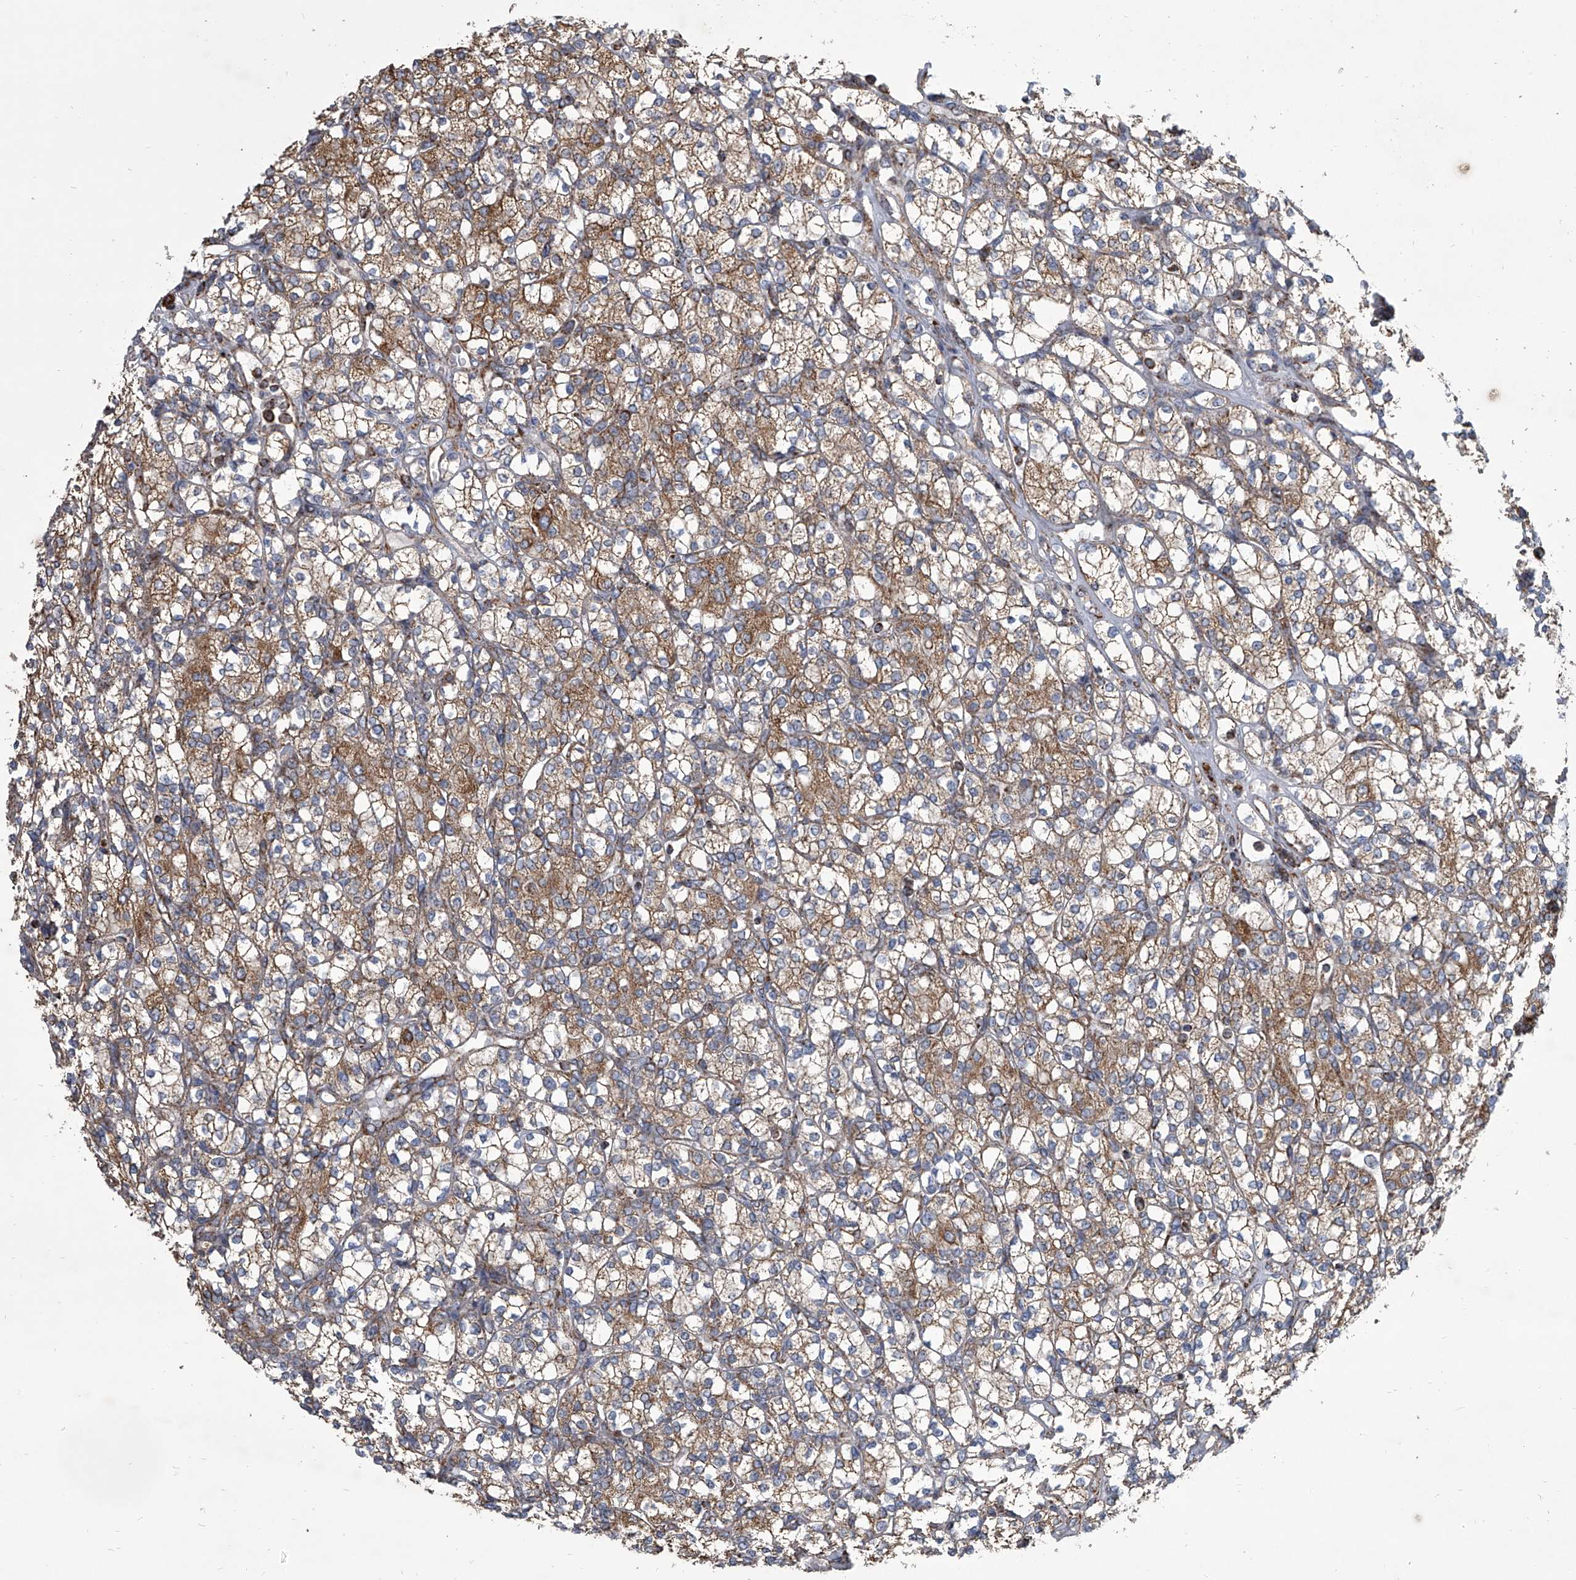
{"staining": {"intensity": "moderate", "quantity": ">75%", "location": "cytoplasmic/membranous"}, "tissue": "renal cancer", "cell_type": "Tumor cells", "image_type": "cancer", "snomed": [{"axis": "morphology", "description": "Adenocarcinoma, NOS"}, {"axis": "topography", "description": "Kidney"}], "caption": "High-power microscopy captured an immunohistochemistry (IHC) photomicrograph of adenocarcinoma (renal), revealing moderate cytoplasmic/membranous expression in approximately >75% of tumor cells.", "gene": "ZC3H15", "patient": {"sex": "male", "age": 77}}